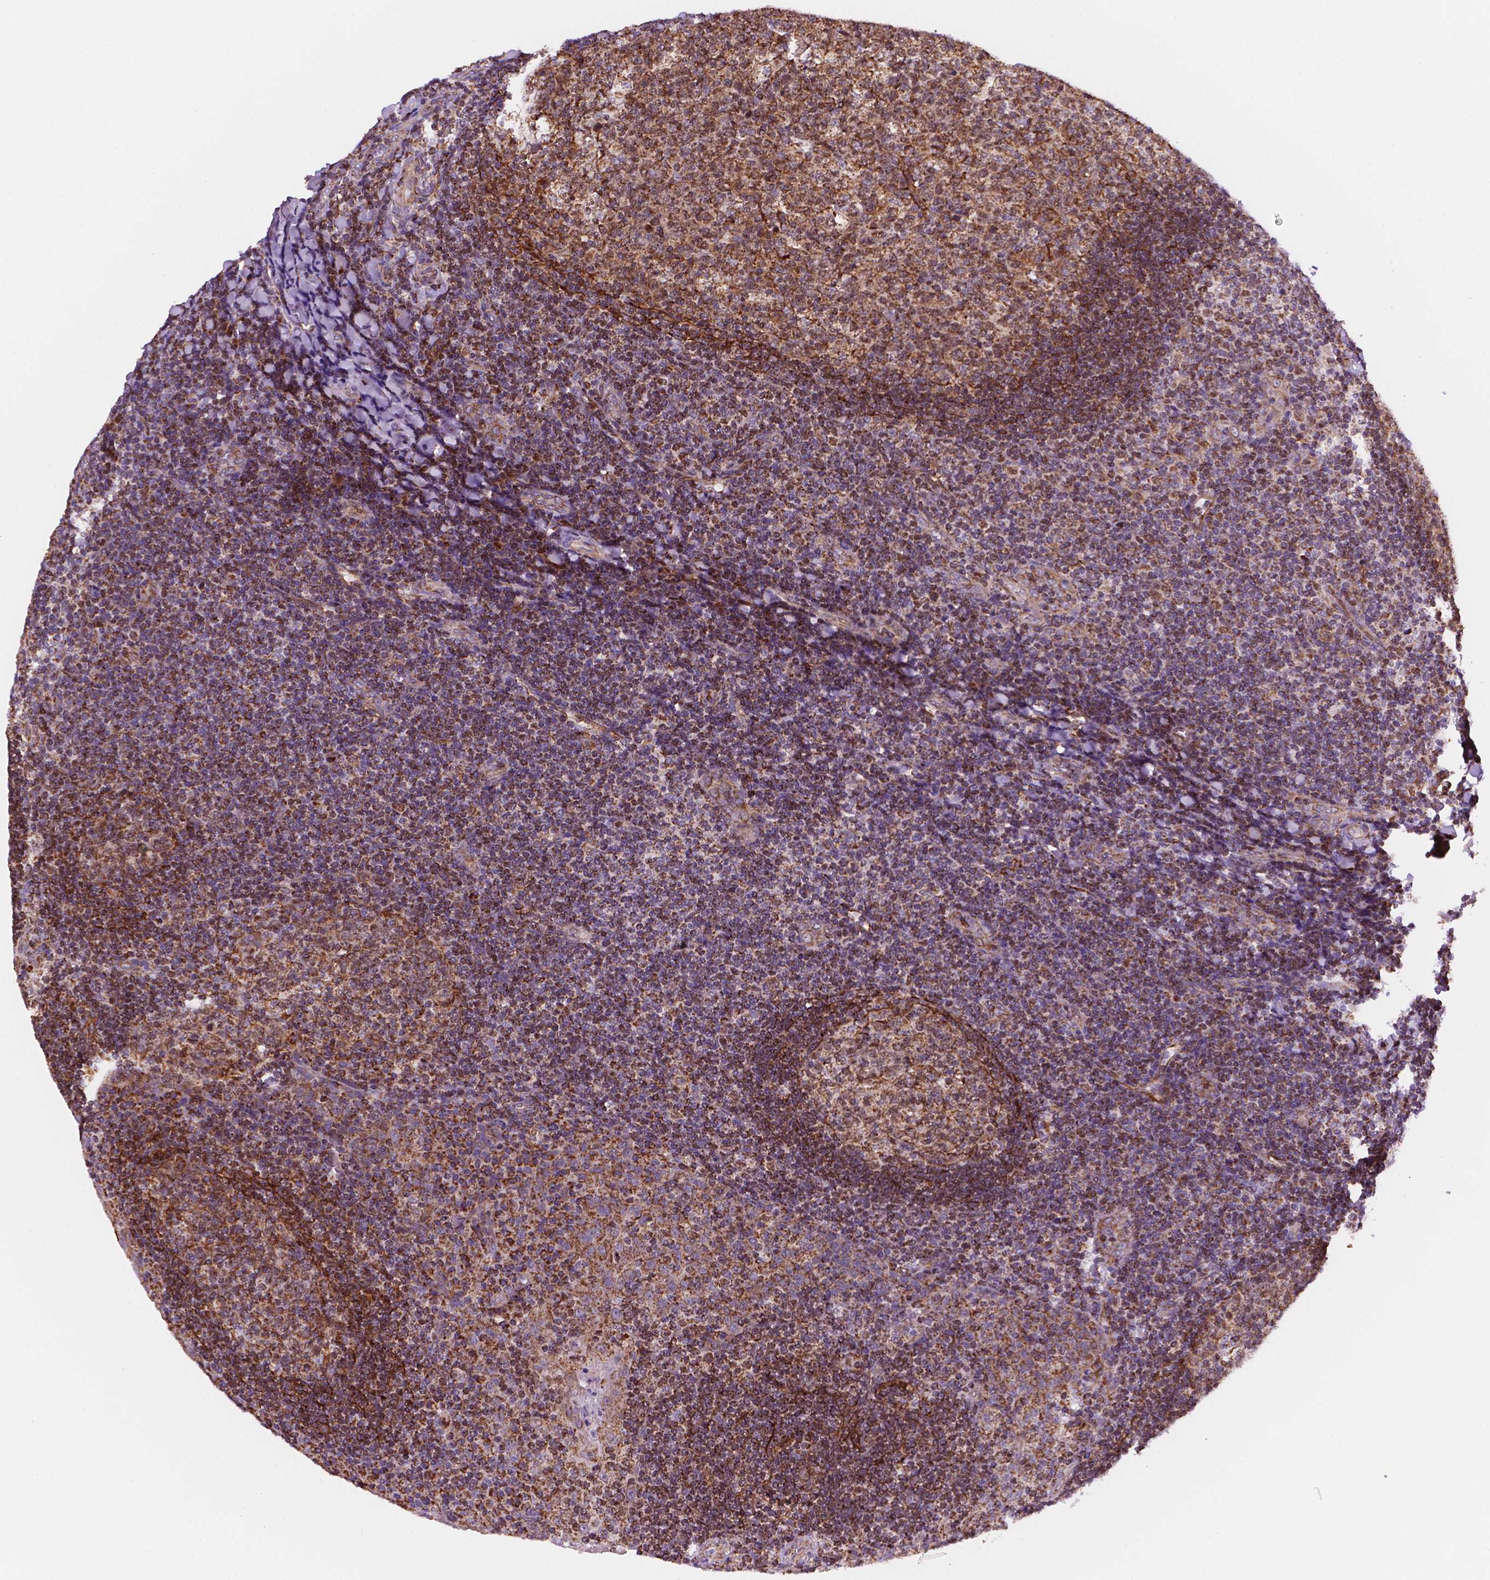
{"staining": {"intensity": "strong", "quantity": ">75%", "location": "cytoplasmic/membranous"}, "tissue": "tonsil", "cell_type": "Germinal center cells", "image_type": "normal", "snomed": [{"axis": "morphology", "description": "Normal tissue, NOS"}, {"axis": "topography", "description": "Tonsil"}], "caption": "DAB (3,3'-diaminobenzidine) immunohistochemical staining of unremarkable human tonsil shows strong cytoplasmic/membranous protein staining in approximately >75% of germinal center cells. The protein is shown in brown color, while the nuclei are stained blue.", "gene": "GEMIN4", "patient": {"sex": "male", "age": 17}}